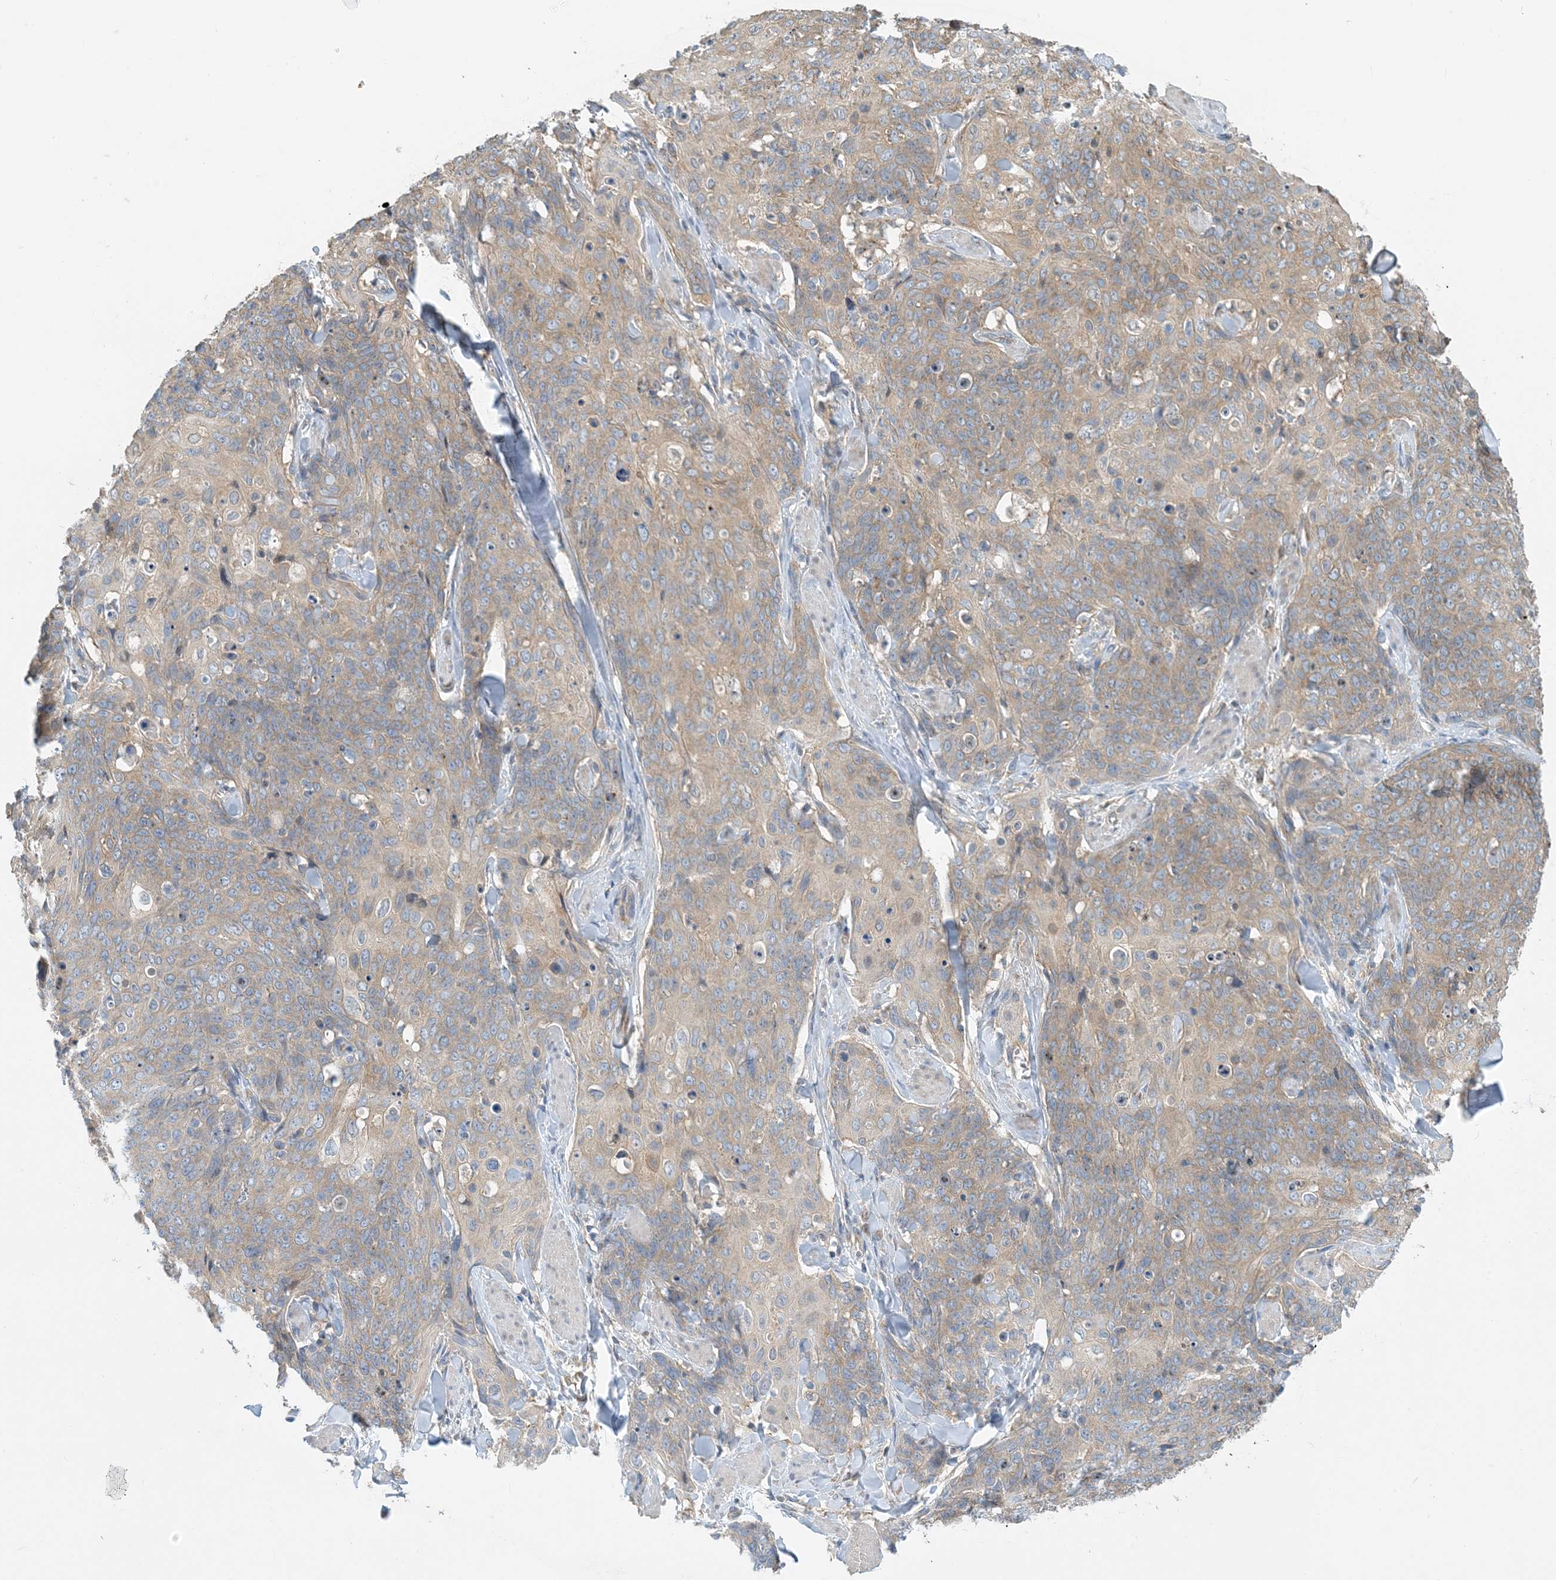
{"staining": {"intensity": "weak", "quantity": ">75%", "location": "cytoplasmic/membranous"}, "tissue": "skin cancer", "cell_type": "Tumor cells", "image_type": "cancer", "snomed": [{"axis": "morphology", "description": "Squamous cell carcinoma, NOS"}, {"axis": "topography", "description": "Skin"}, {"axis": "topography", "description": "Vulva"}], "caption": "Skin squamous cell carcinoma stained with a protein marker demonstrates weak staining in tumor cells.", "gene": "SIDT1", "patient": {"sex": "female", "age": 85}}